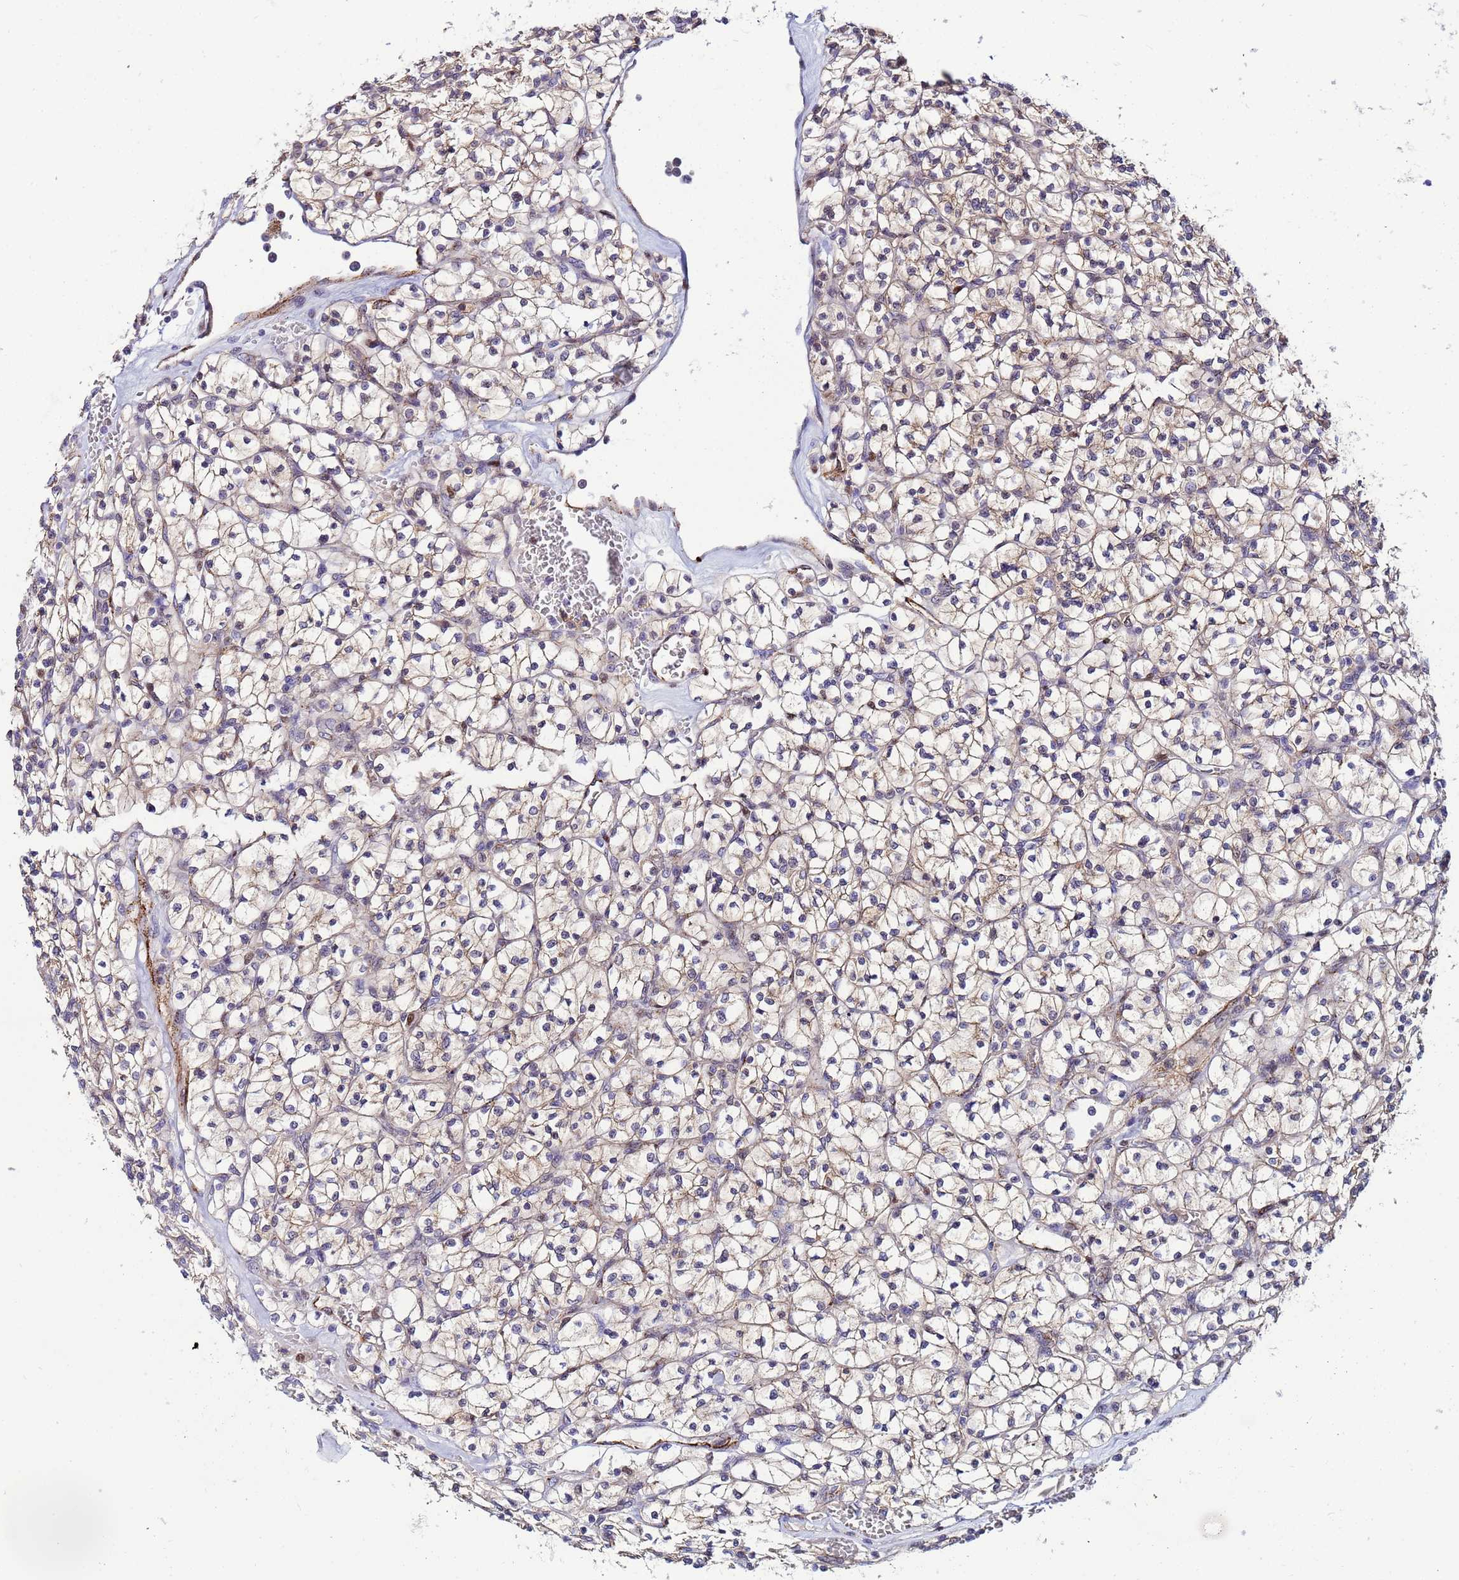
{"staining": {"intensity": "weak", "quantity": "<25%", "location": "cytoplasmic/membranous"}, "tissue": "renal cancer", "cell_type": "Tumor cells", "image_type": "cancer", "snomed": [{"axis": "morphology", "description": "Adenocarcinoma, NOS"}, {"axis": "topography", "description": "Kidney"}], "caption": "DAB immunohistochemical staining of human adenocarcinoma (renal) reveals no significant staining in tumor cells.", "gene": "SLC25A37", "patient": {"sex": "female", "age": 64}}